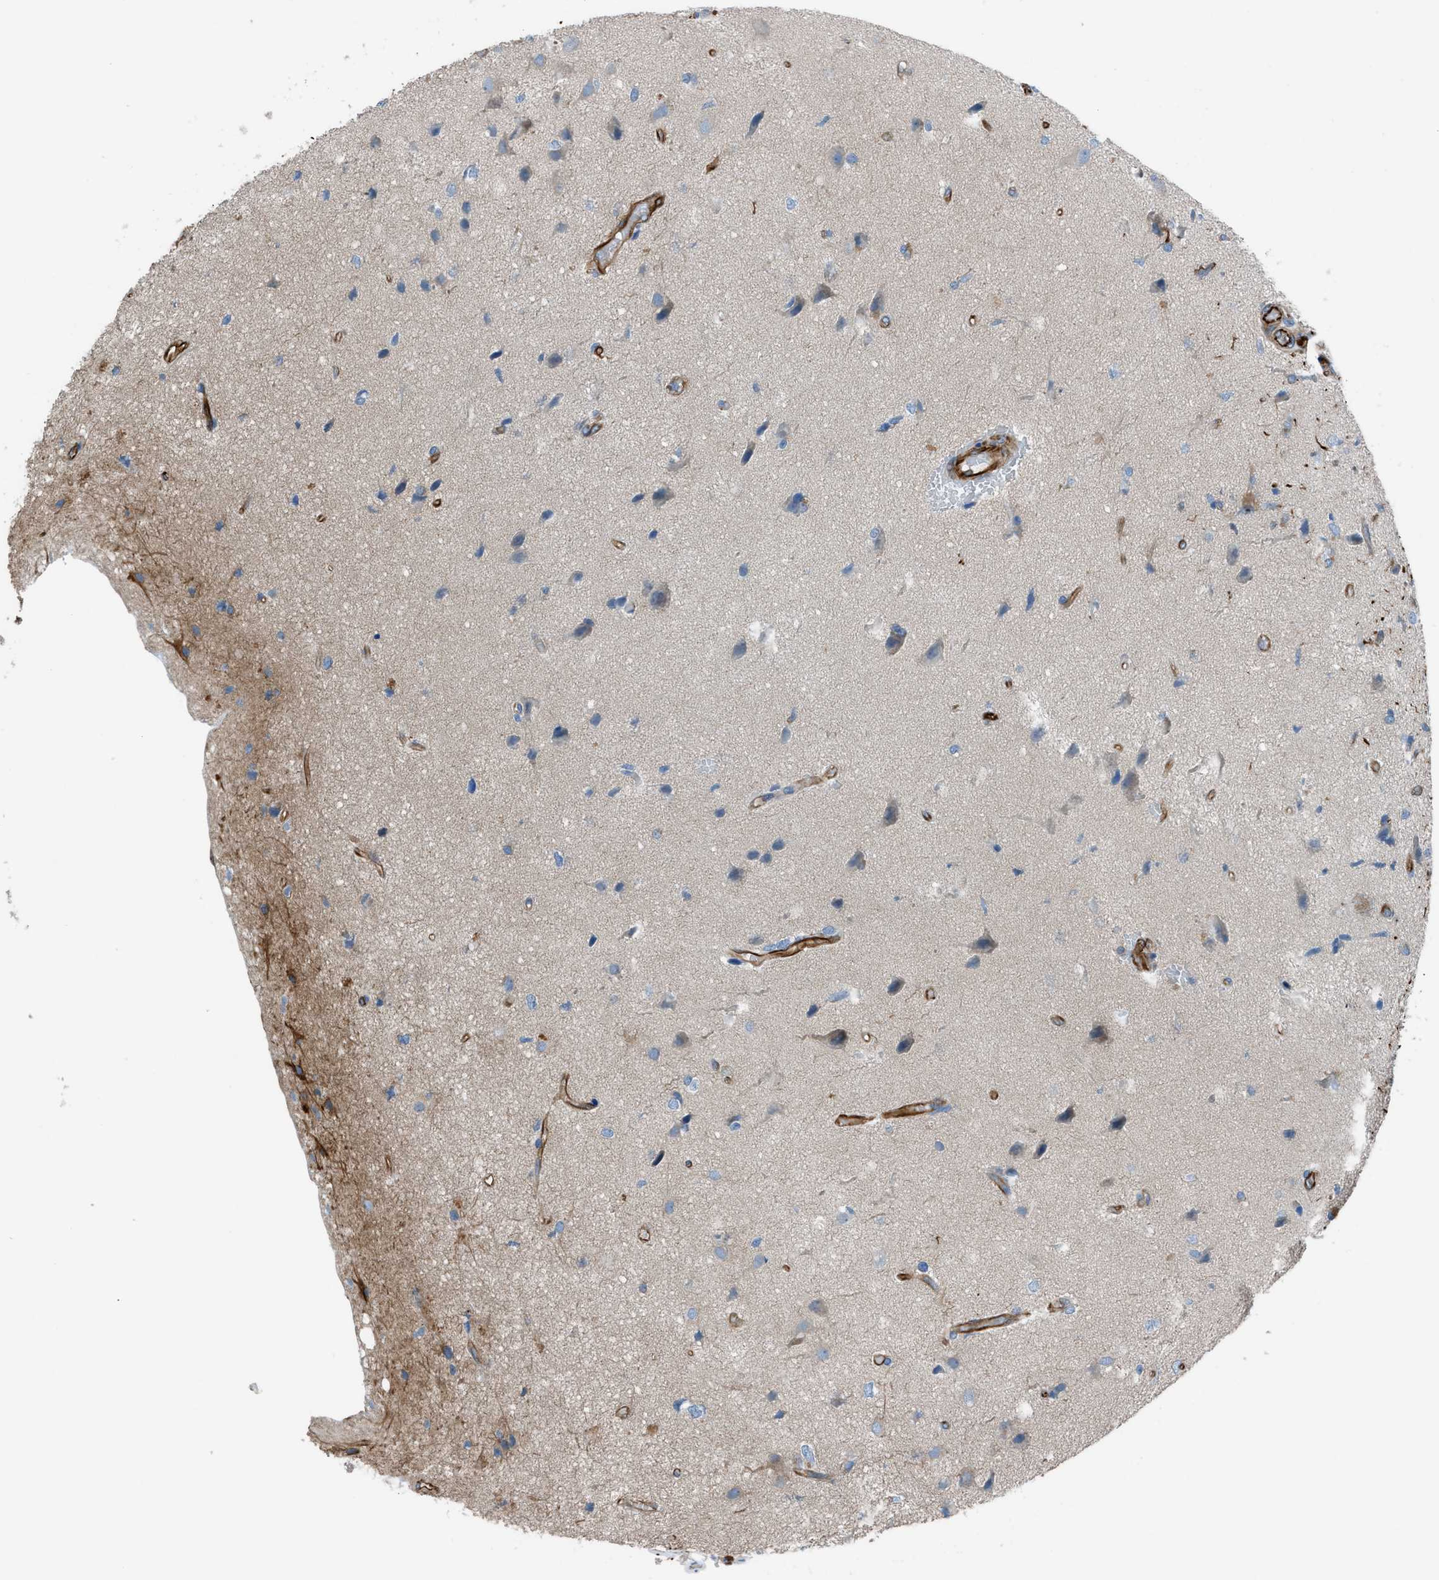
{"staining": {"intensity": "moderate", "quantity": "<25%", "location": "cytoplasmic/membranous"}, "tissue": "glioma", "cell_type": "Tumor cells", "image_type": "cancer", "snomed": [{"axis": "morphology", "description": "Glioma, malignant, High grade"}, {"axis": "topography", "description": "Brain"}], "caption": "A brown stain highlights moderate cytoplasmic/membranous staining of a protein in human malignant glioma (high-grade) tumor cells.", "gene": "CABP7", "patient": {"sex": "female", "age": 59}}